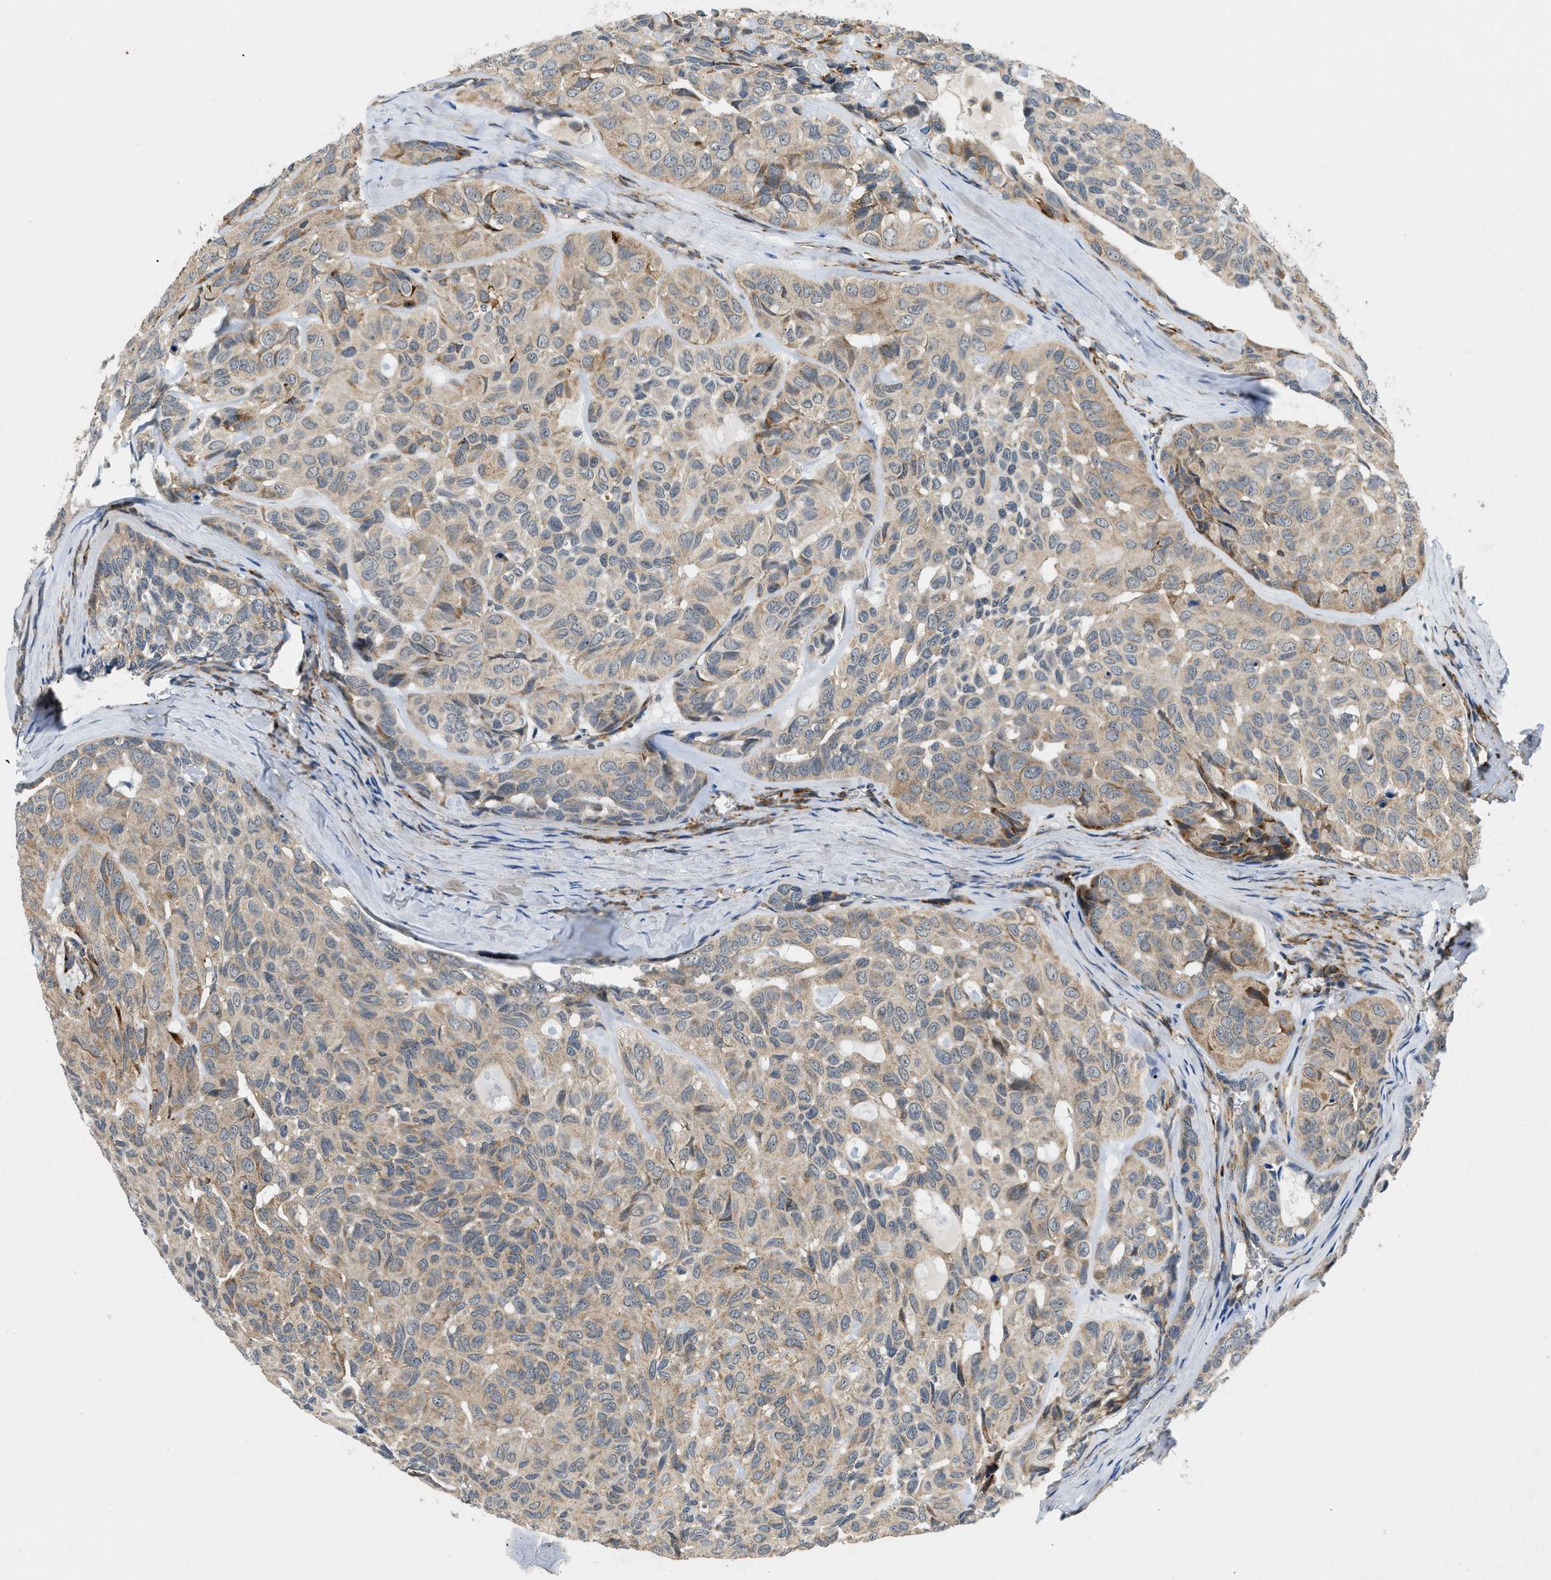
{"staining": {"intensity": "weak", "quantity": ">75%", "location": "cytoplasmic/membranous"}, "tissue": "head and neck cancer", "cell_type": "Tumor cells", "image_type": "cancer", "snomed": [{"axis": "morphology", "description": "Adenocarcinoma, NOS"}, {"axis": "topography", "description": "Salivary gland, NOS"}, {"axis": "topography", "description": "Head-Neck"}], "caption": "High-magnification brightfield microscopy of head and neck adenocarcinoma stained with DAB (3,3'-diaminobenzidine) (brown) and counterstained with hematoxylin (blue). tumor cells exhibit weak cytoplasmic/membranous positivity is appreciated in approximately>75% of cells.", "gene": "ZNF599", "patient": {"sex": "female", "age": 76}}